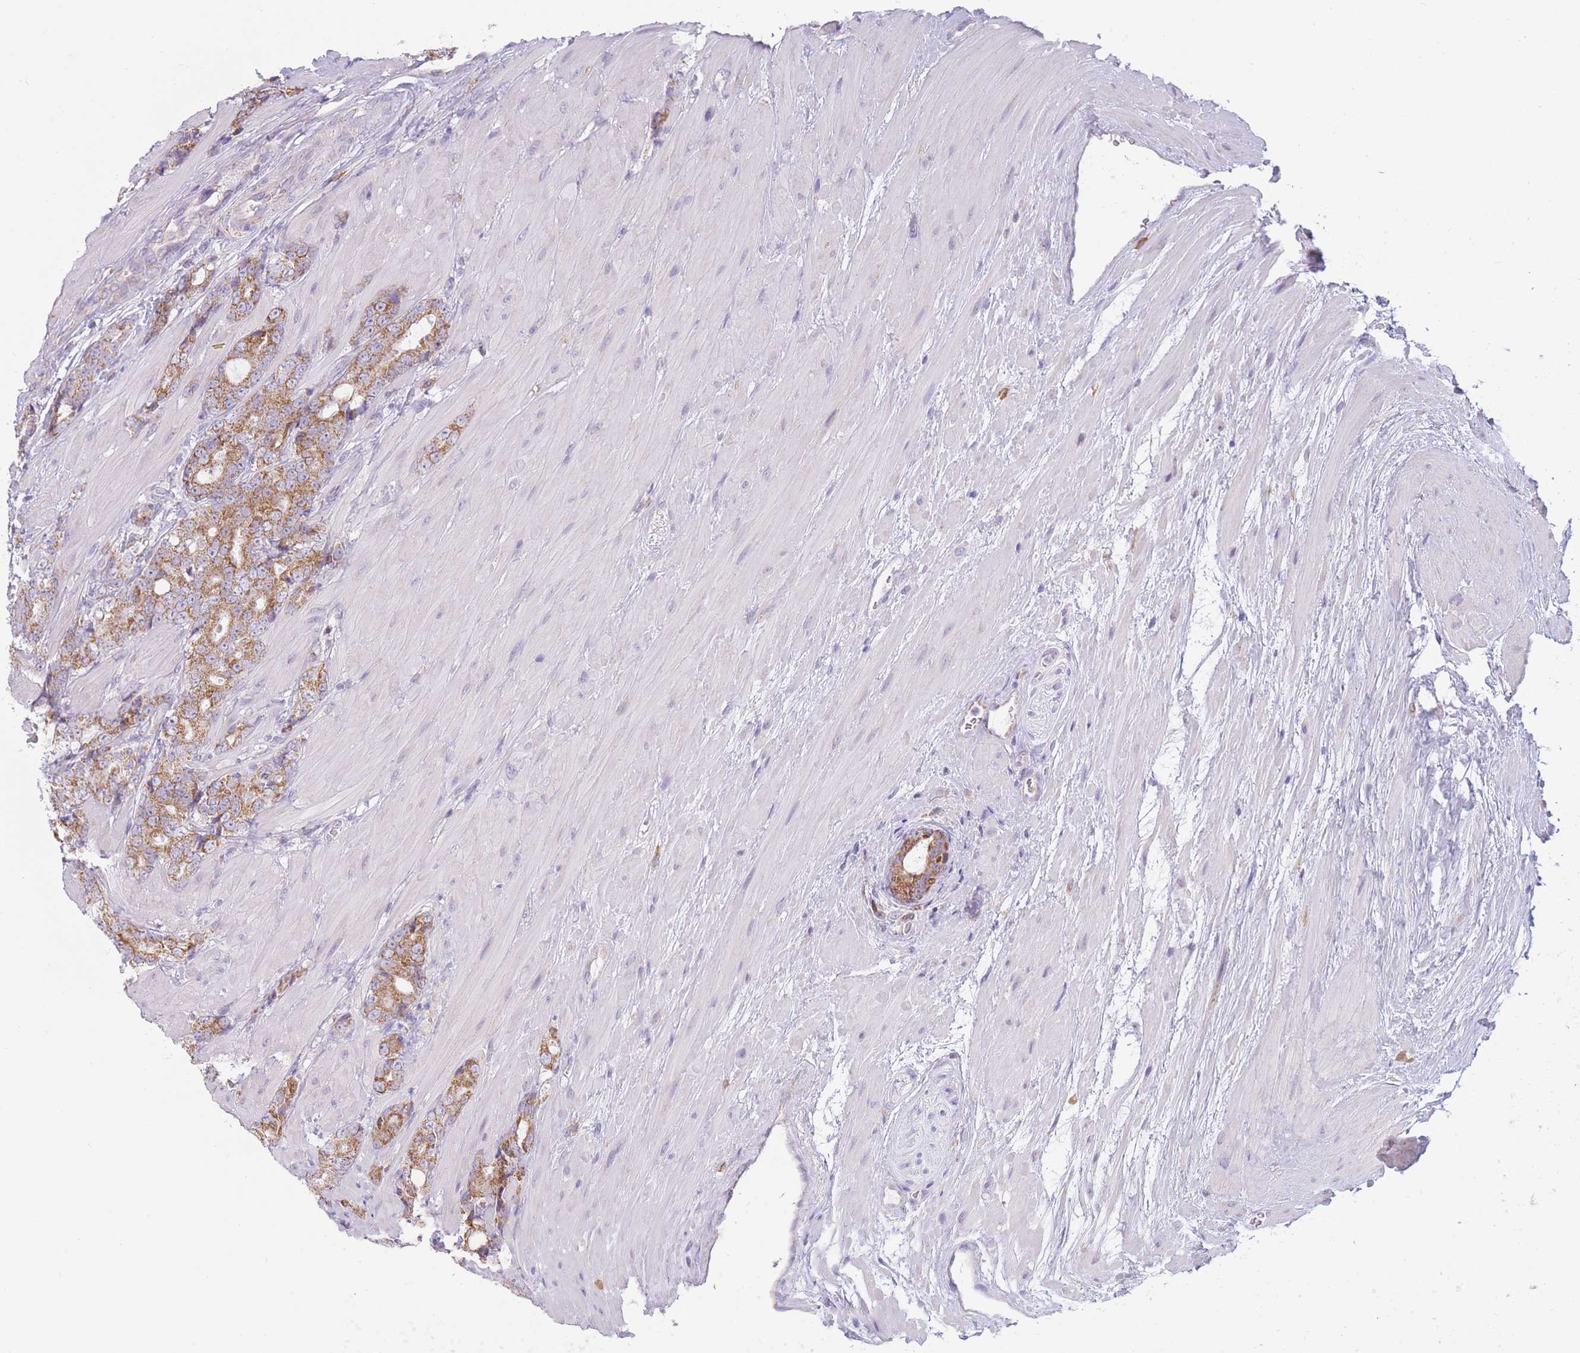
{"staining": {"intensity": "moderate", "quantity": ">75%", "location": "cytoplasmic/membranous"}, "tissue": "prostate cancer", "cell_type": "Tumor cells", "image_type": "cancer", "snomed": [{"axis": "morphology", "description": "Adenocarcinoma, High grade"}, {"axis": "topography", "description": "Prostate"}], "caption": "The immunohistochemical stain labels moderate cytoplasmic/membranous positivity in tumor cells of prostate high-grade adenocarcinoma tissue.", "gene": "PDHA1", "patient": {"sex": "male", "age": 62}}